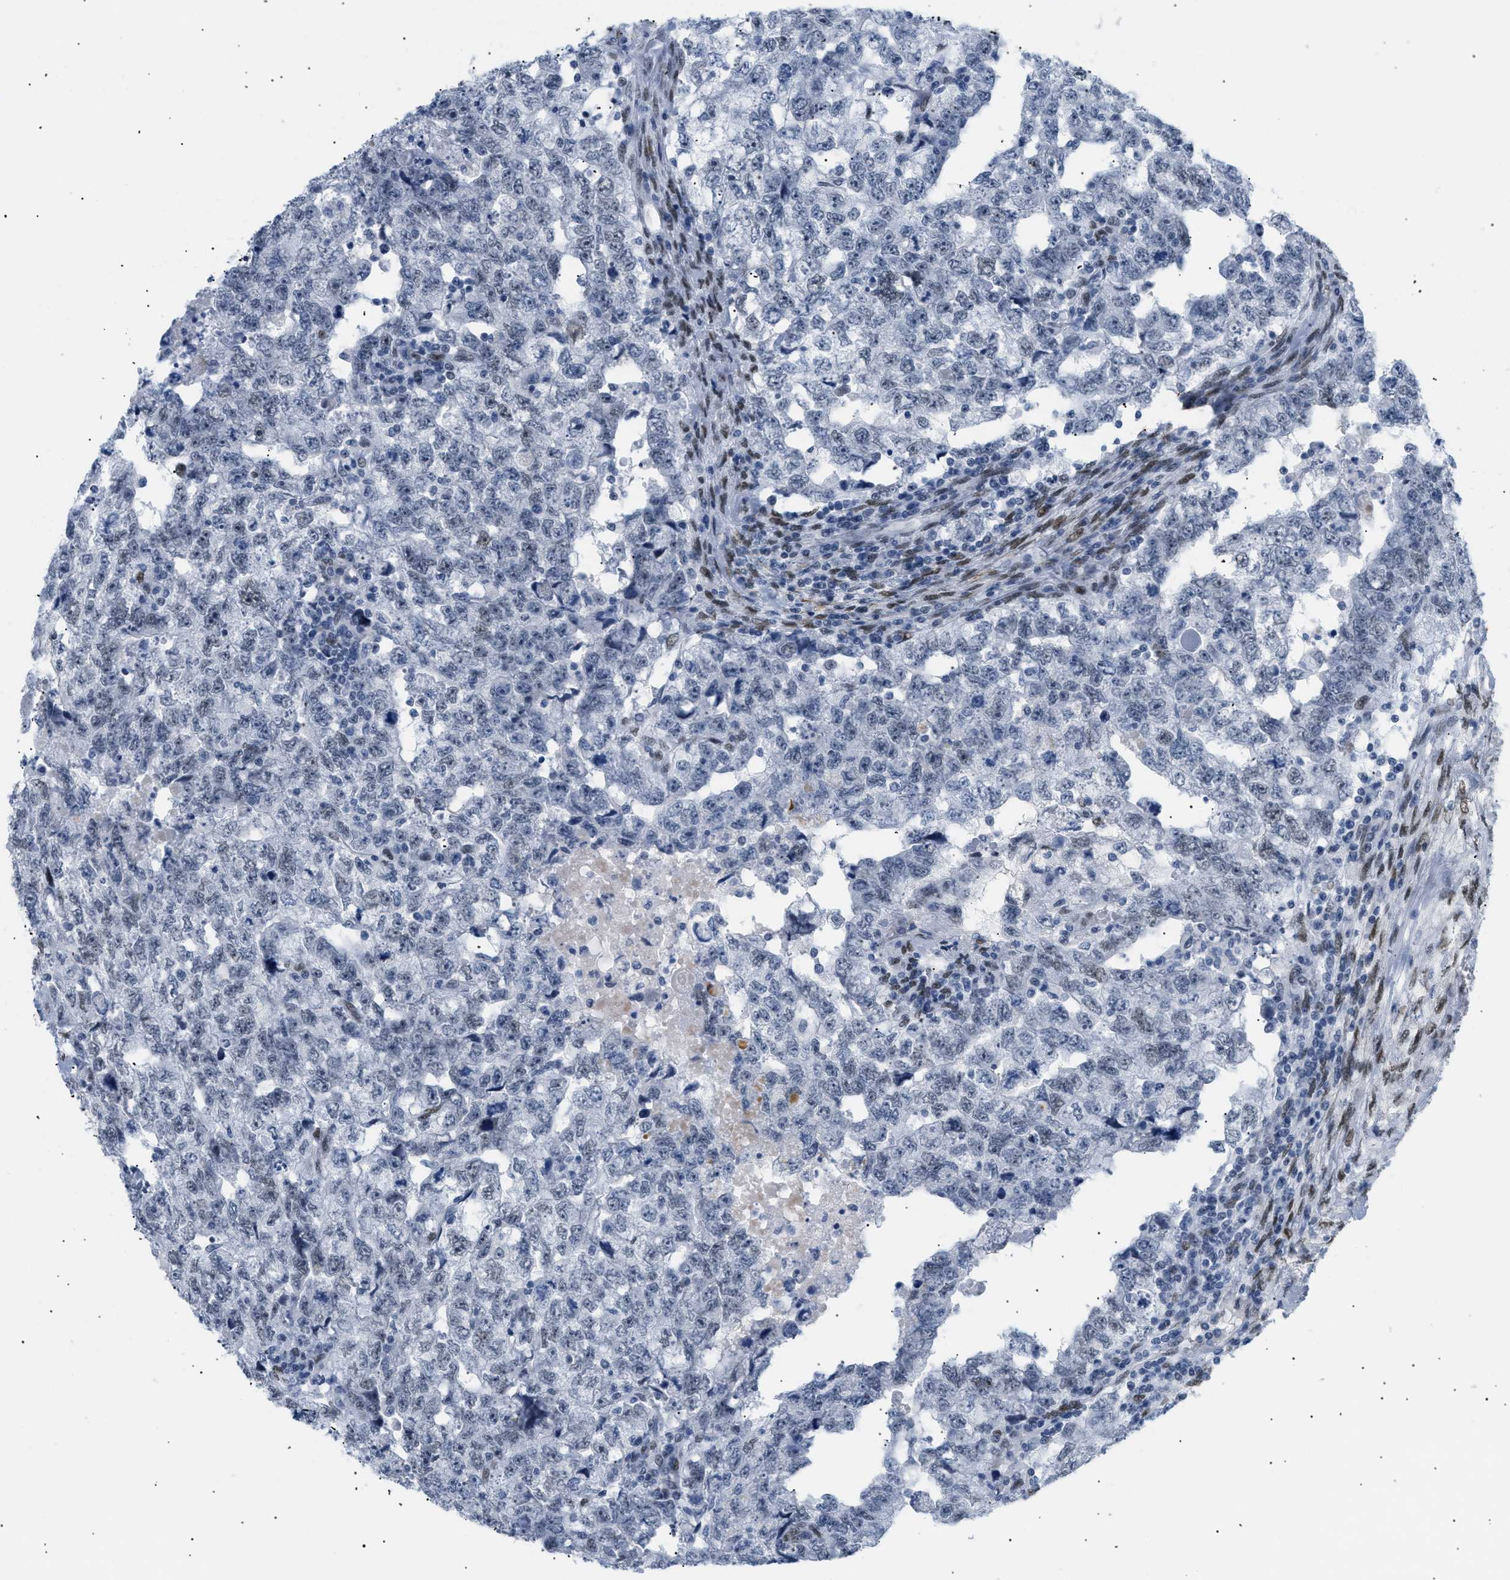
{"staining": {"intensity": "weak", "quantity": "<25%", "location": "nuclear"}, "tissue": "testis cancer", "cell_type": "Tumor cells", "image_type": "cancer", "snomed": [{"axis": "morphology", "description": "Carcinoma, Embryonal, NOS"}, {"axis": "topography", "description": "Testis"}], "caption": "Immunohistochemistry histopathology image of human embryonal carcinoma (testis) stained for a protein (brown), which demonstrates no positivity in tumor cells.", "gene": "ELN", "patient": {"sex": "male", "age": 36}}